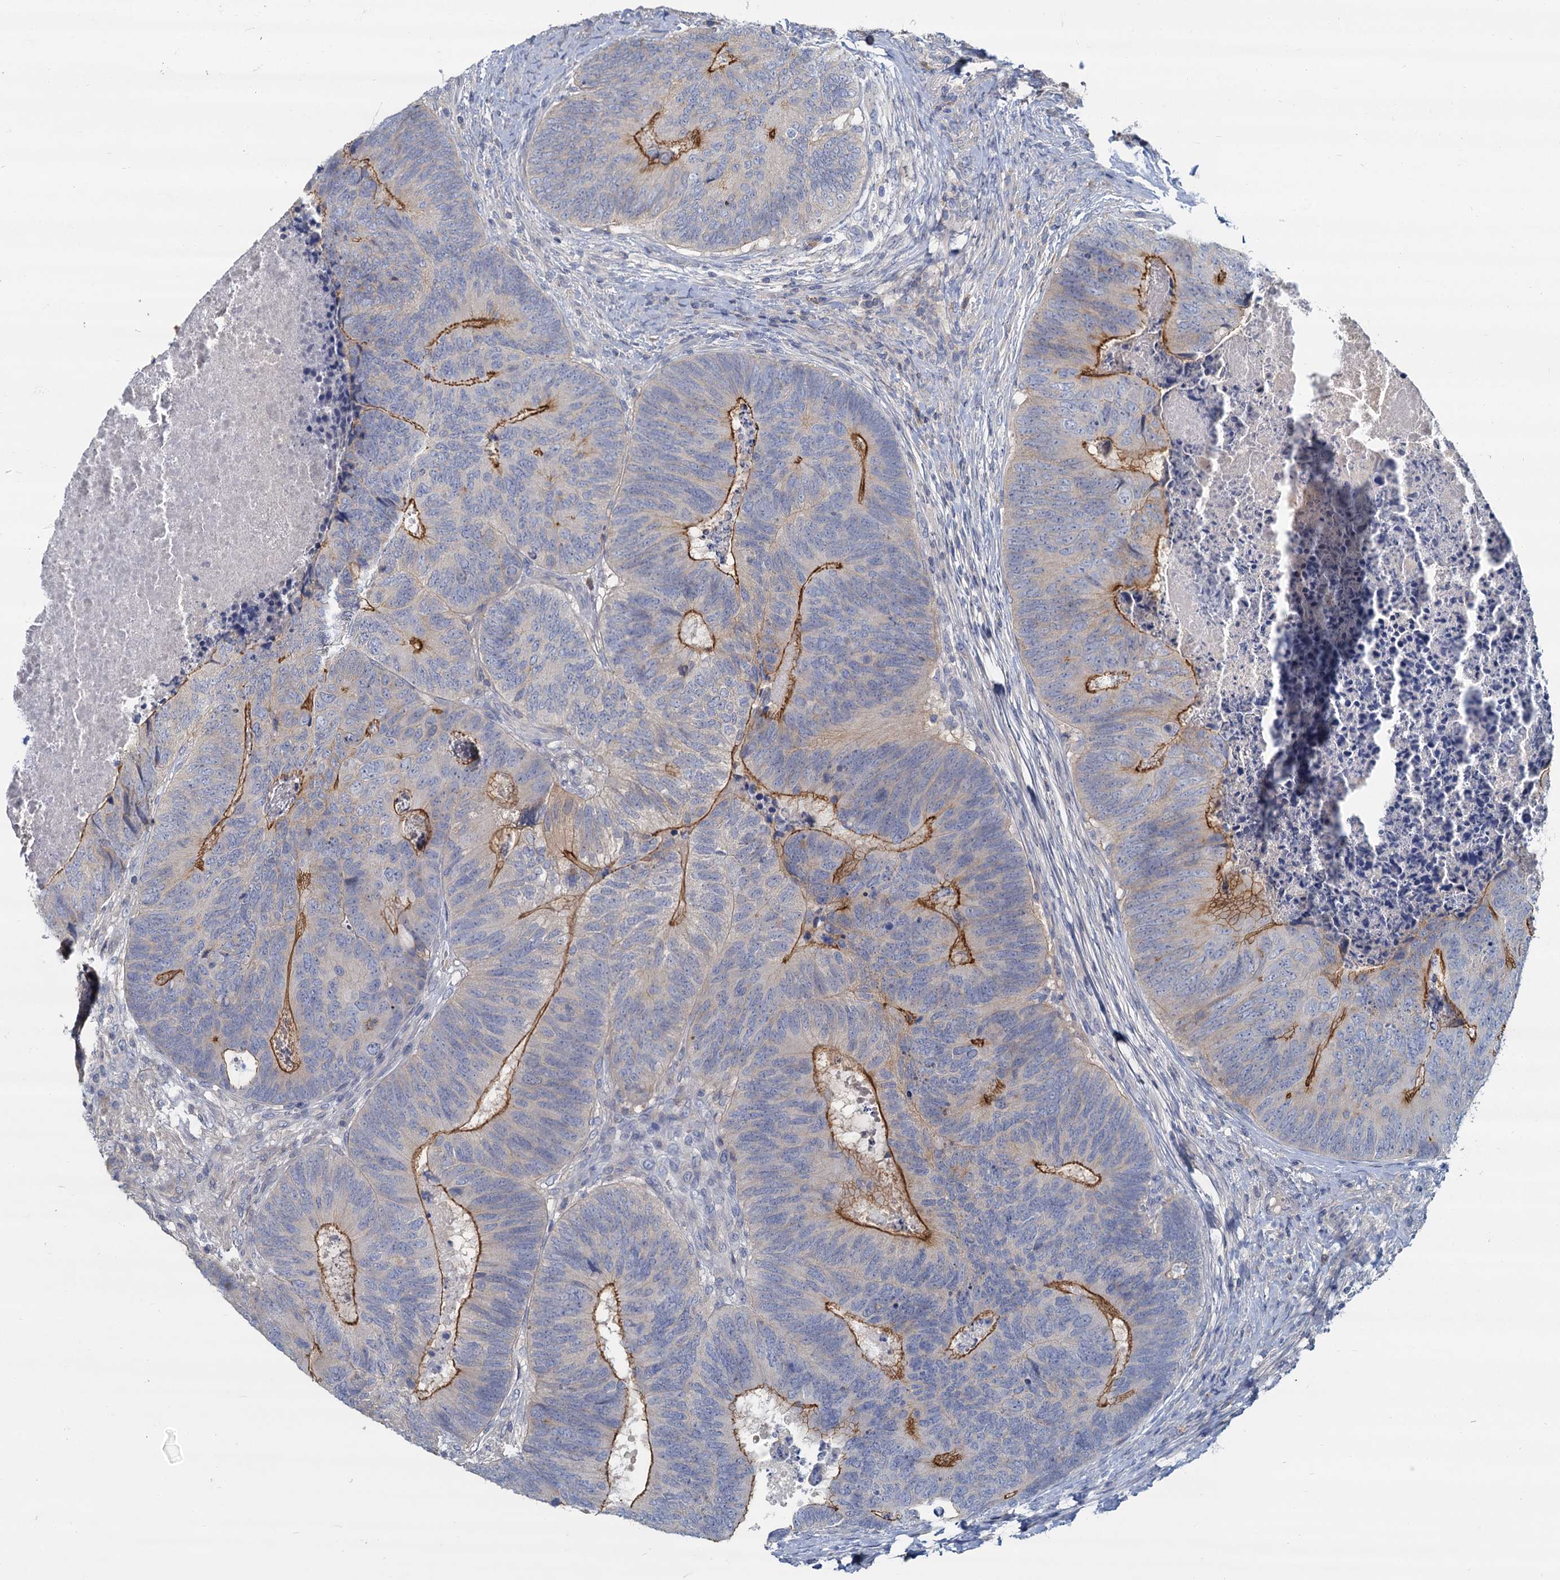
{"staining": {"intensity": "moderate", "quantity": "25%-75%", "location": "cytoplasmic/membranous"}, "tissue": "colorectal cancer", "cell_type": "Tumor cells", "image_type": "cancer", "snomed": [{"axis": "morphology", "description": "Adenocarcinoma, NOS"}, {"axis": "topography", "description": "Colon"}], "caption": "Approximately 25%-75% of tumor cells in human colorectal cancer (adenocarcinoma) exhibit moderate cytoplasmic/membranous protein staining as visualized by brown immunohistochemical staining.", "gene": "ACSM3", "patient": {"sex": "female", "age": 67}}